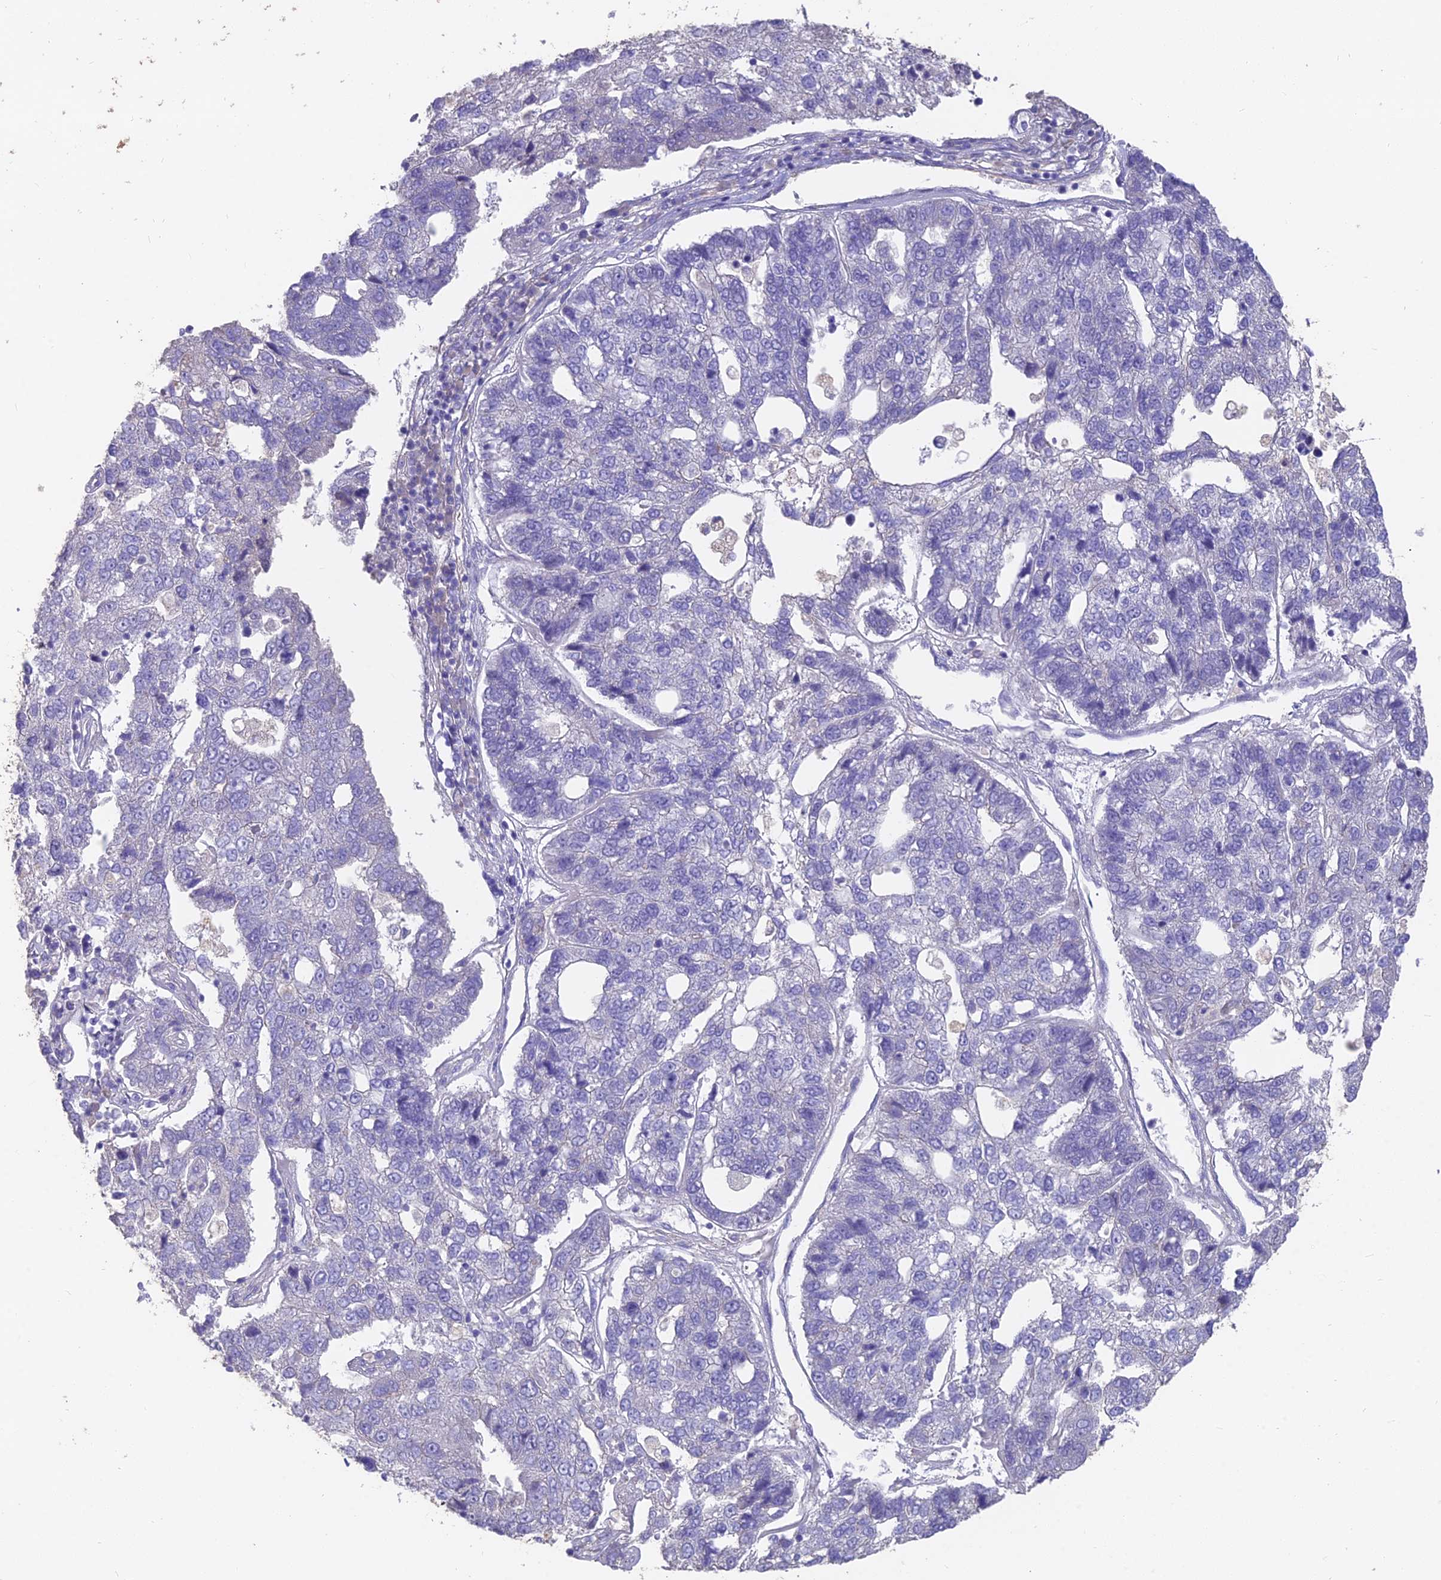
{"staining": {"intensity": "negative", "quantity": "none", "location": "none"}, "tissue": "pancreatic cancer", "cell_type": "Tumor cells", "image_type": "cancer", "snomed": [{"axis": "morphology", "description": "Adenocarcinoma, NOS"}, {"axis": "topography", "description": "Pancreas"}], "caption": "A photomicrograph of pancreatic adenocarcinoma stained for a protein shows no brown staining in tumor cells.", "gene": "FAM168B", "patient": {"sex": "female", "age": 61}}